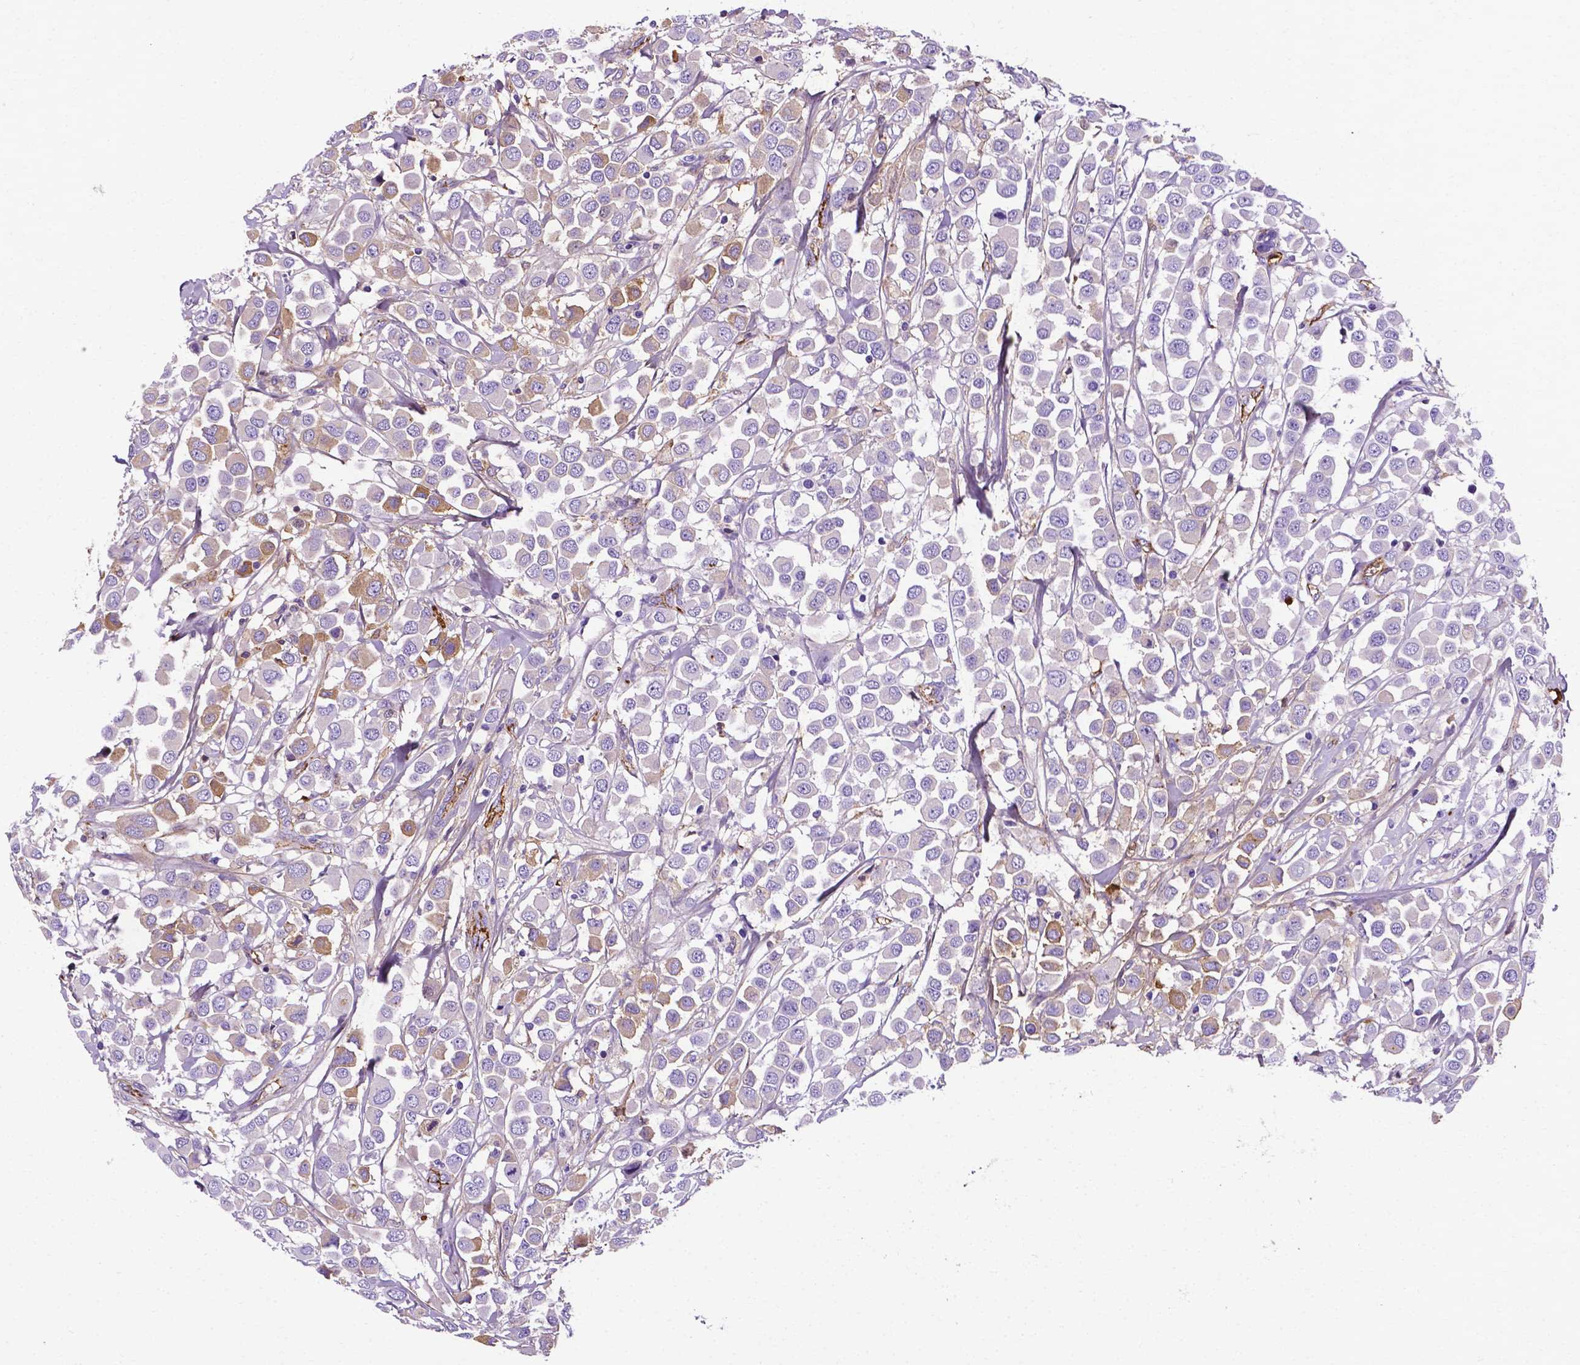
{"staining": {"intensity": "weak", "quantity": "<25%", "location": "cytoplasmic/membranous"}, "tissue": "breast cancer", "cell_type": "Tumor cells", "image_type": "cancer", "snomed": [{"axis": "morphology", "description": "Duct carcinoma"}, {"axis": "topography", "description": "Breast"}], "caption": "Immunohistochemical staining of human intraductal carcinoma (breast) reveals no significant positivity in tumor cells. (Brightfield microscopy of DAB (3,3'-diaminobenzidine) immunohistochemistry at high magnification).", "gene": "APOE", "patient": {"sex": "female", "age": 61}}